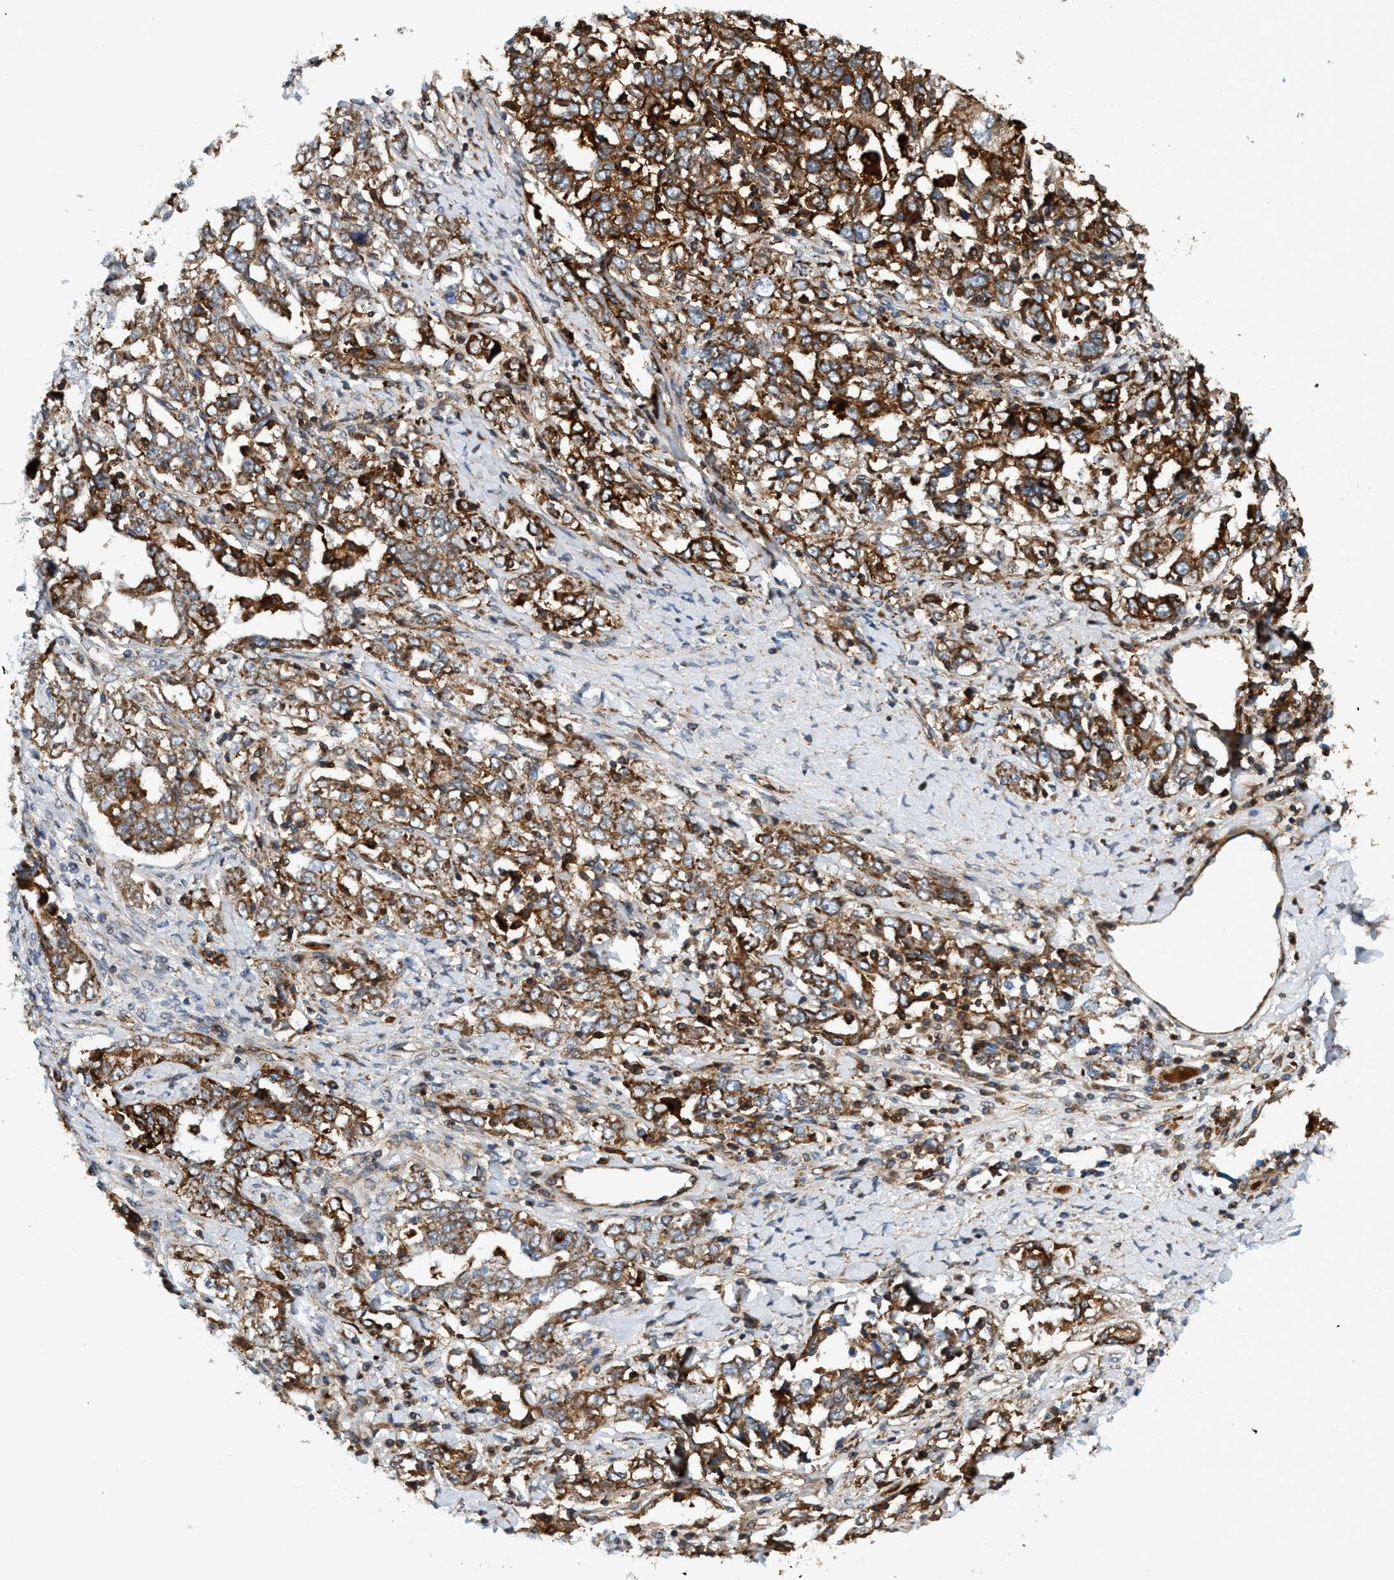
{"staining": {"intensity": "moderate", "quantity": ">75%", "location": "cytoplasmic/membranous"}, "tissue": "ovarian cancer", "cell_type": "Tumor cells", "image_type": "cancer", "snomed": [{"axis": "morphology", "description": "Carcinoma, endometroid"}, {"axis": "topography", "description": "Ovary"}], "caption": "This histopathology image shows immunohistochemistry staining of endometroid carcinoma (ovarian), with medium moderate cytoplasmic/membranous staining in about >75% of tumor cells.", "gene": "SLC16A3", "patient": {"sex": "female", "age": 62}}